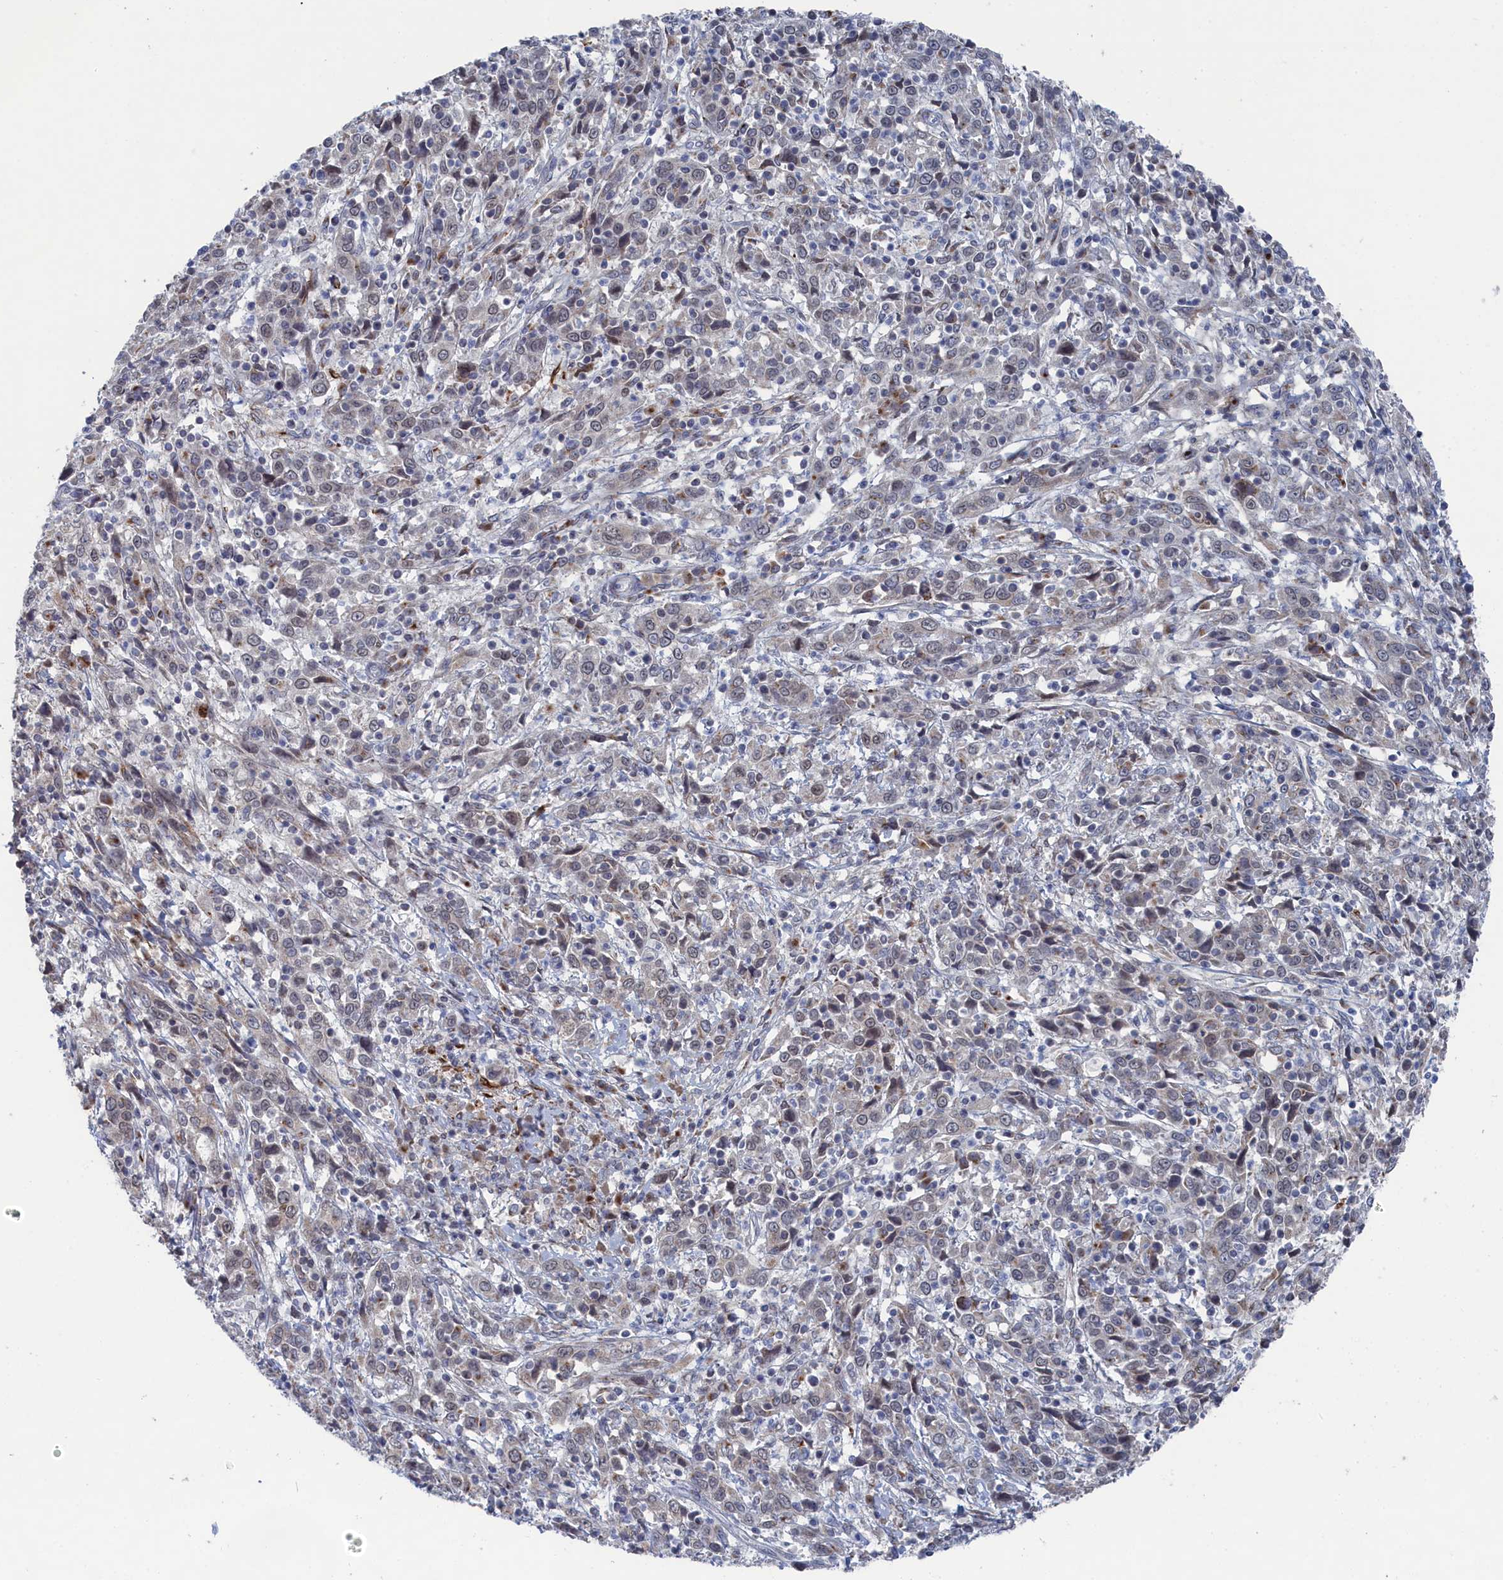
{"staining": {"intensity": "weak", "quantity": "<25%", "location": "cytoplasmic/membranous"}, "tissue": "cervical cancer", "cell_type": "Tumor cells", "image_type": "cancer", "snomed": [{"axis": "morphology", "description": "Squamous cell carcinoma, NOS"}, {"axis": "topography", "description": "Cervix"}], "caption": "Micrograph shows no significant protein positivity in tumor cells of cervical cancer (squamous cell carcinoma).", "gene": "IRX1", "patient": {"sex": "female", "age": 46}}